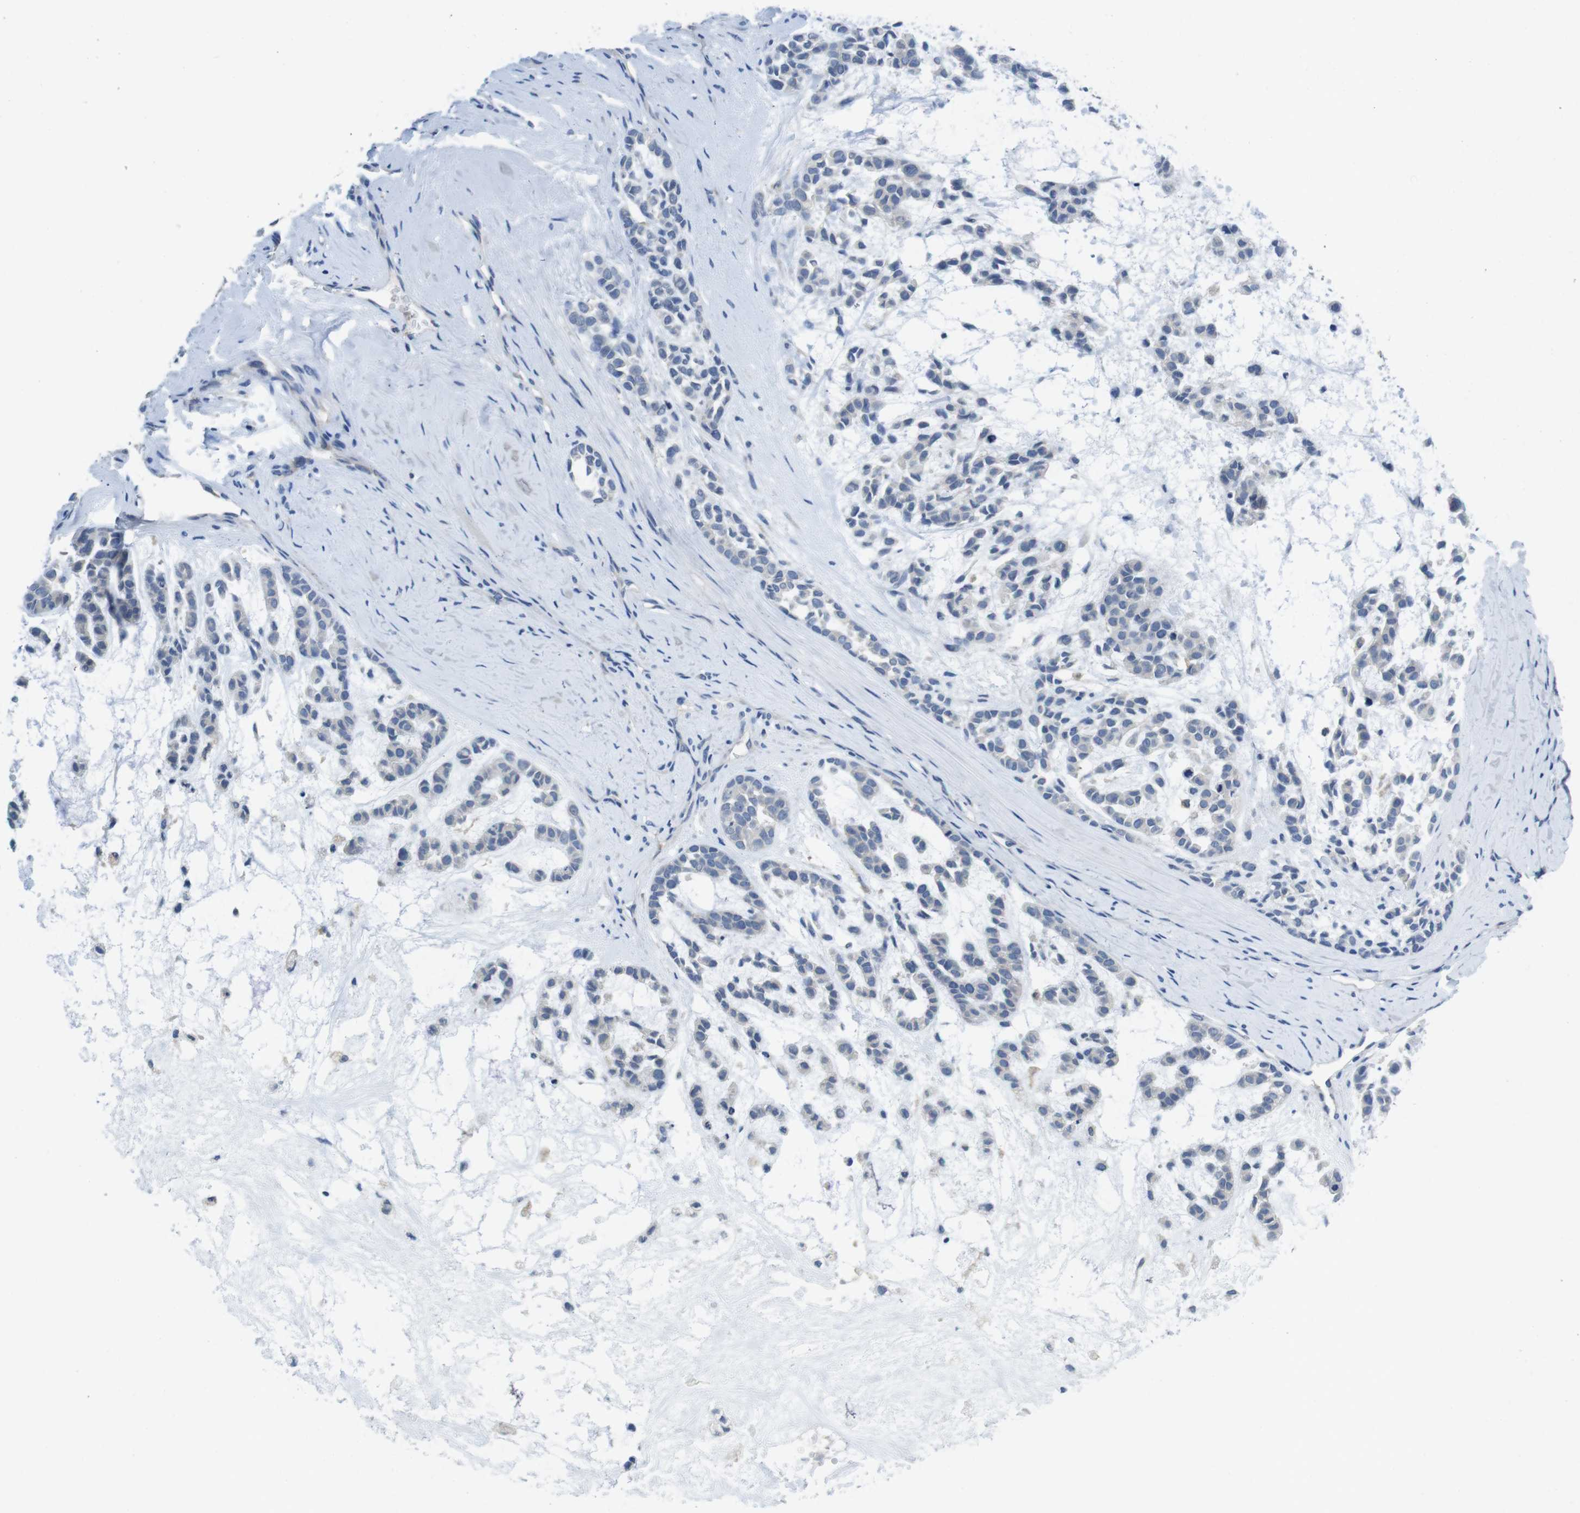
{"staining": {"intensity": "negative", "quantity": "none", "location": "none"}, "tissue": "head and neck cancer", "cell_type": "Tumor cells", "image_type": "cancer", "snomed": [{"axis": "morphology", "description": "Adenocarcinoma, NOS"}, {"axis": "morphology", "description": "Adenoma, NOS"}, {"axis": "topography", "description": "Head-Neck"}], "caption": "Protein analysis of head and neck cancer reveals no significant positivity in tumor cells.", "gene": "PIK3CD", "patient": {"sex": "female", "age": 55}}